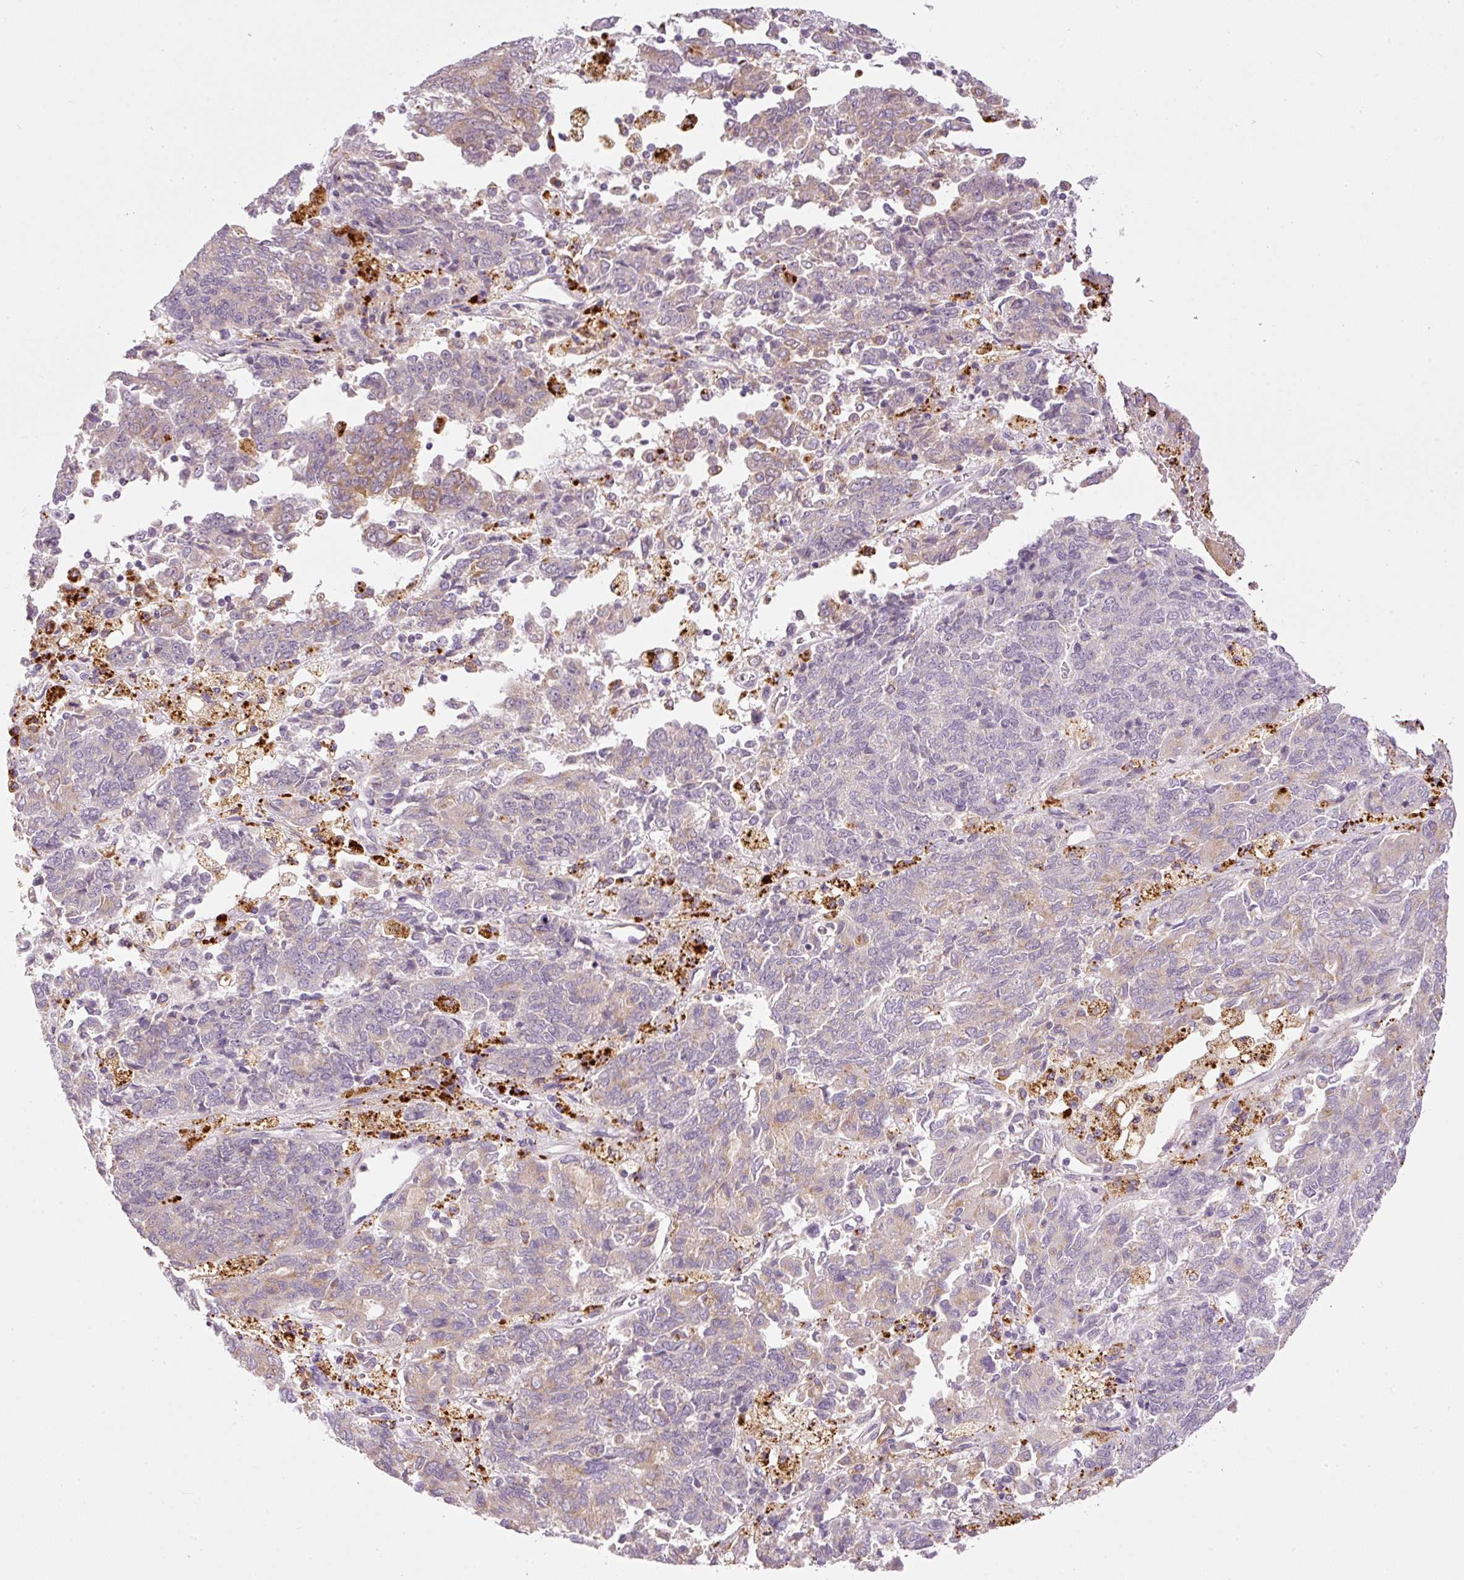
{"staining": {"intensity": "negative", "quantity": "none", "location": "none"}, "tissue": "endometrial cancer", "cell_type": "Tumor cells", "image_type": "cancer", "snomed": [{"axis": "morphology", "description": "Adenocarcinoma, NOS"}, {"axis": "topography", "description": "Endometrium"}], "caption": "Tumor cells are negative for brown protein staining in endometrial cancer. The staining is performed using DAB (3,3'-diaminobenzidine) brown chromogen with nuclei counter-stained in using hematoxylin.", "gene": "ZNF639", "patient": {"sex": "female", "age": 80}}